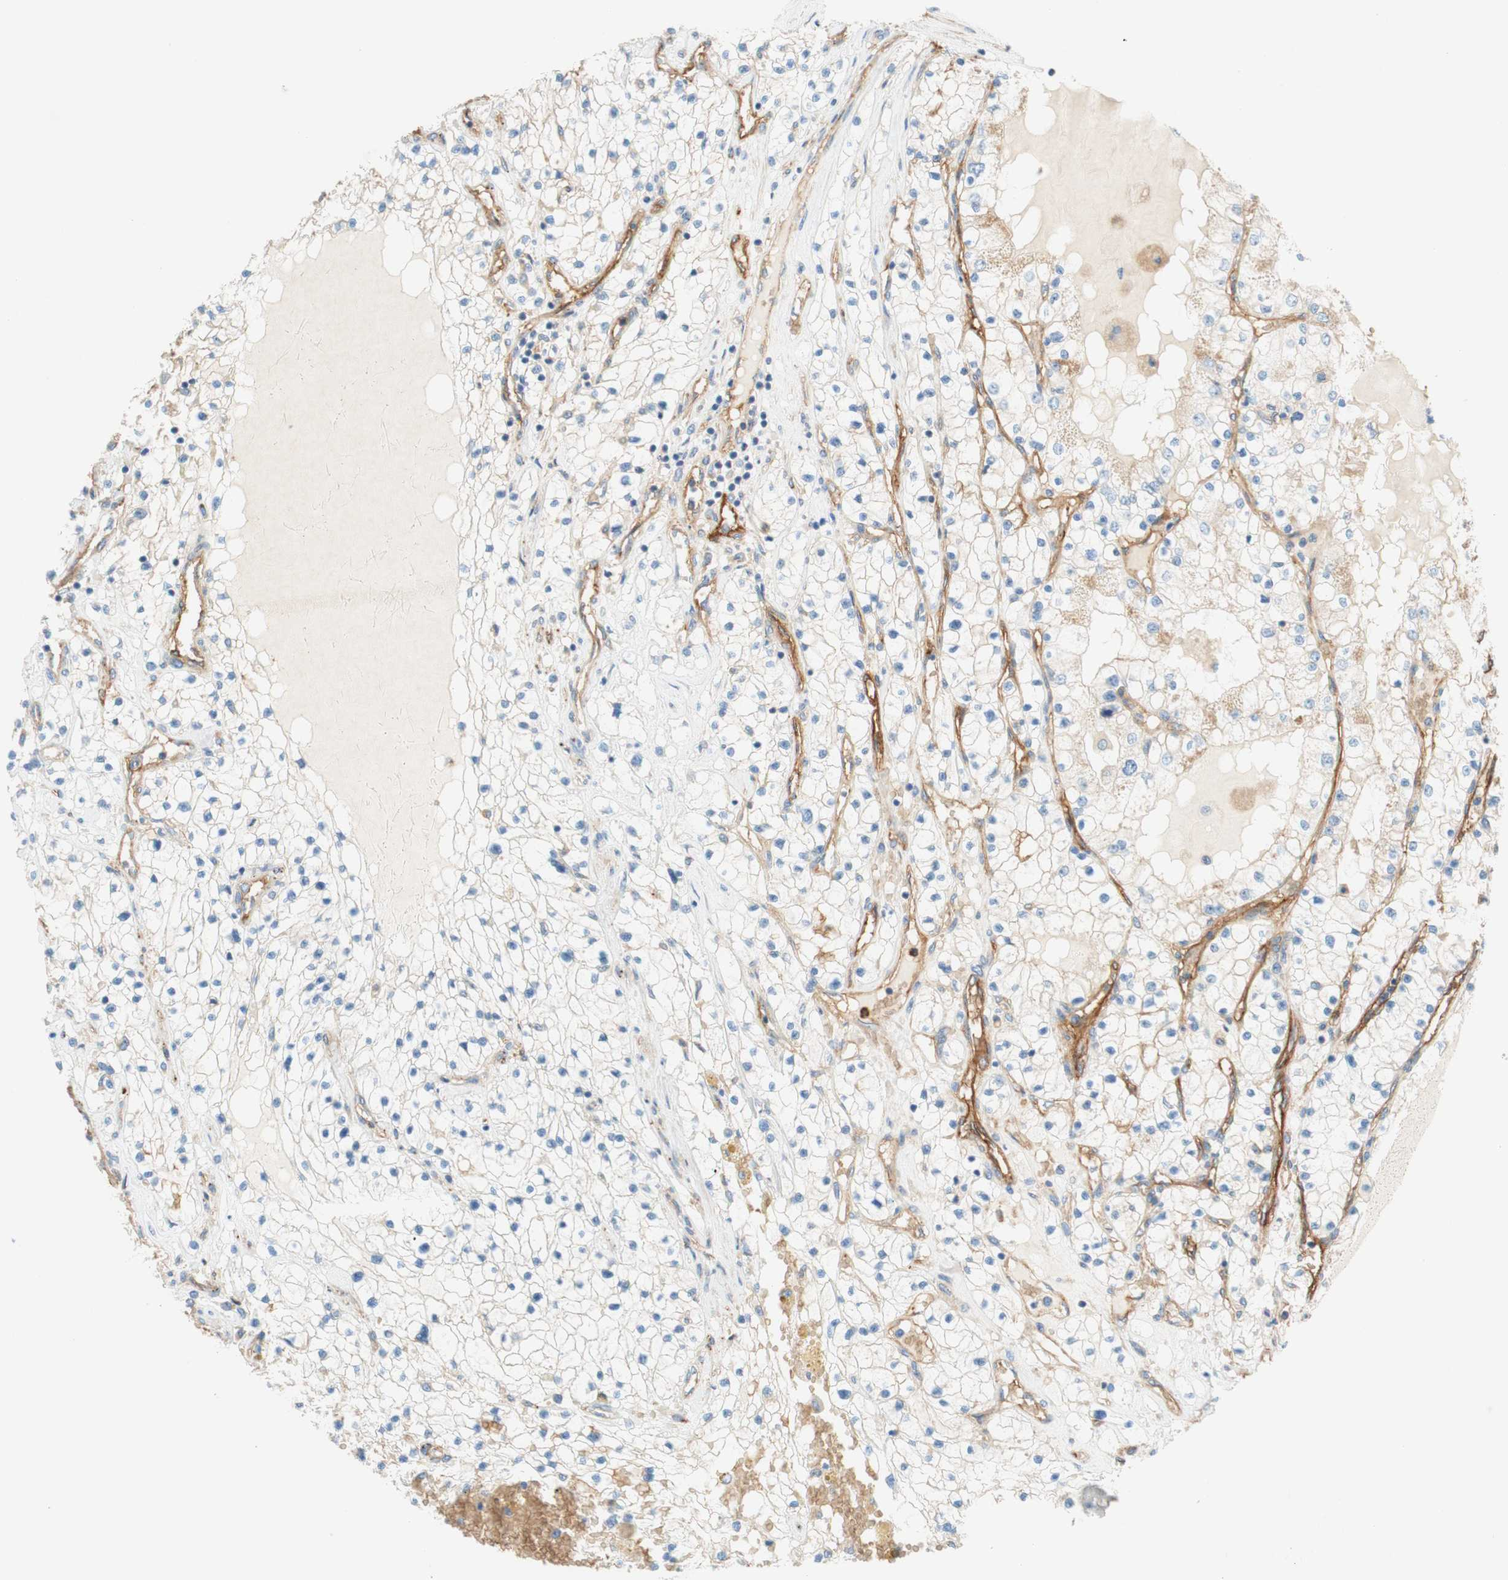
{"staining": {"intensity": "negative", "quantity": "none", "location": "none"}, "tissue": "renal cancer", "cell_type": "Tumor cells", "image_type": "cancer", "snomed": [{"axis": "morphology", "description": "Adenocarcinoma, NOS"}, {"axis": "topography", "description": "Kidney"}], "caption": "This is a image of IHC staining of renal cancer, which shows no staining in tumor cells. Brightfield microscopy of immunohistochemistry stained with DAB (brown) and hematoxylin (blue), captured at high magnification.", "gene": "STOM", "patient": {"sex": "male", "age": 68}}